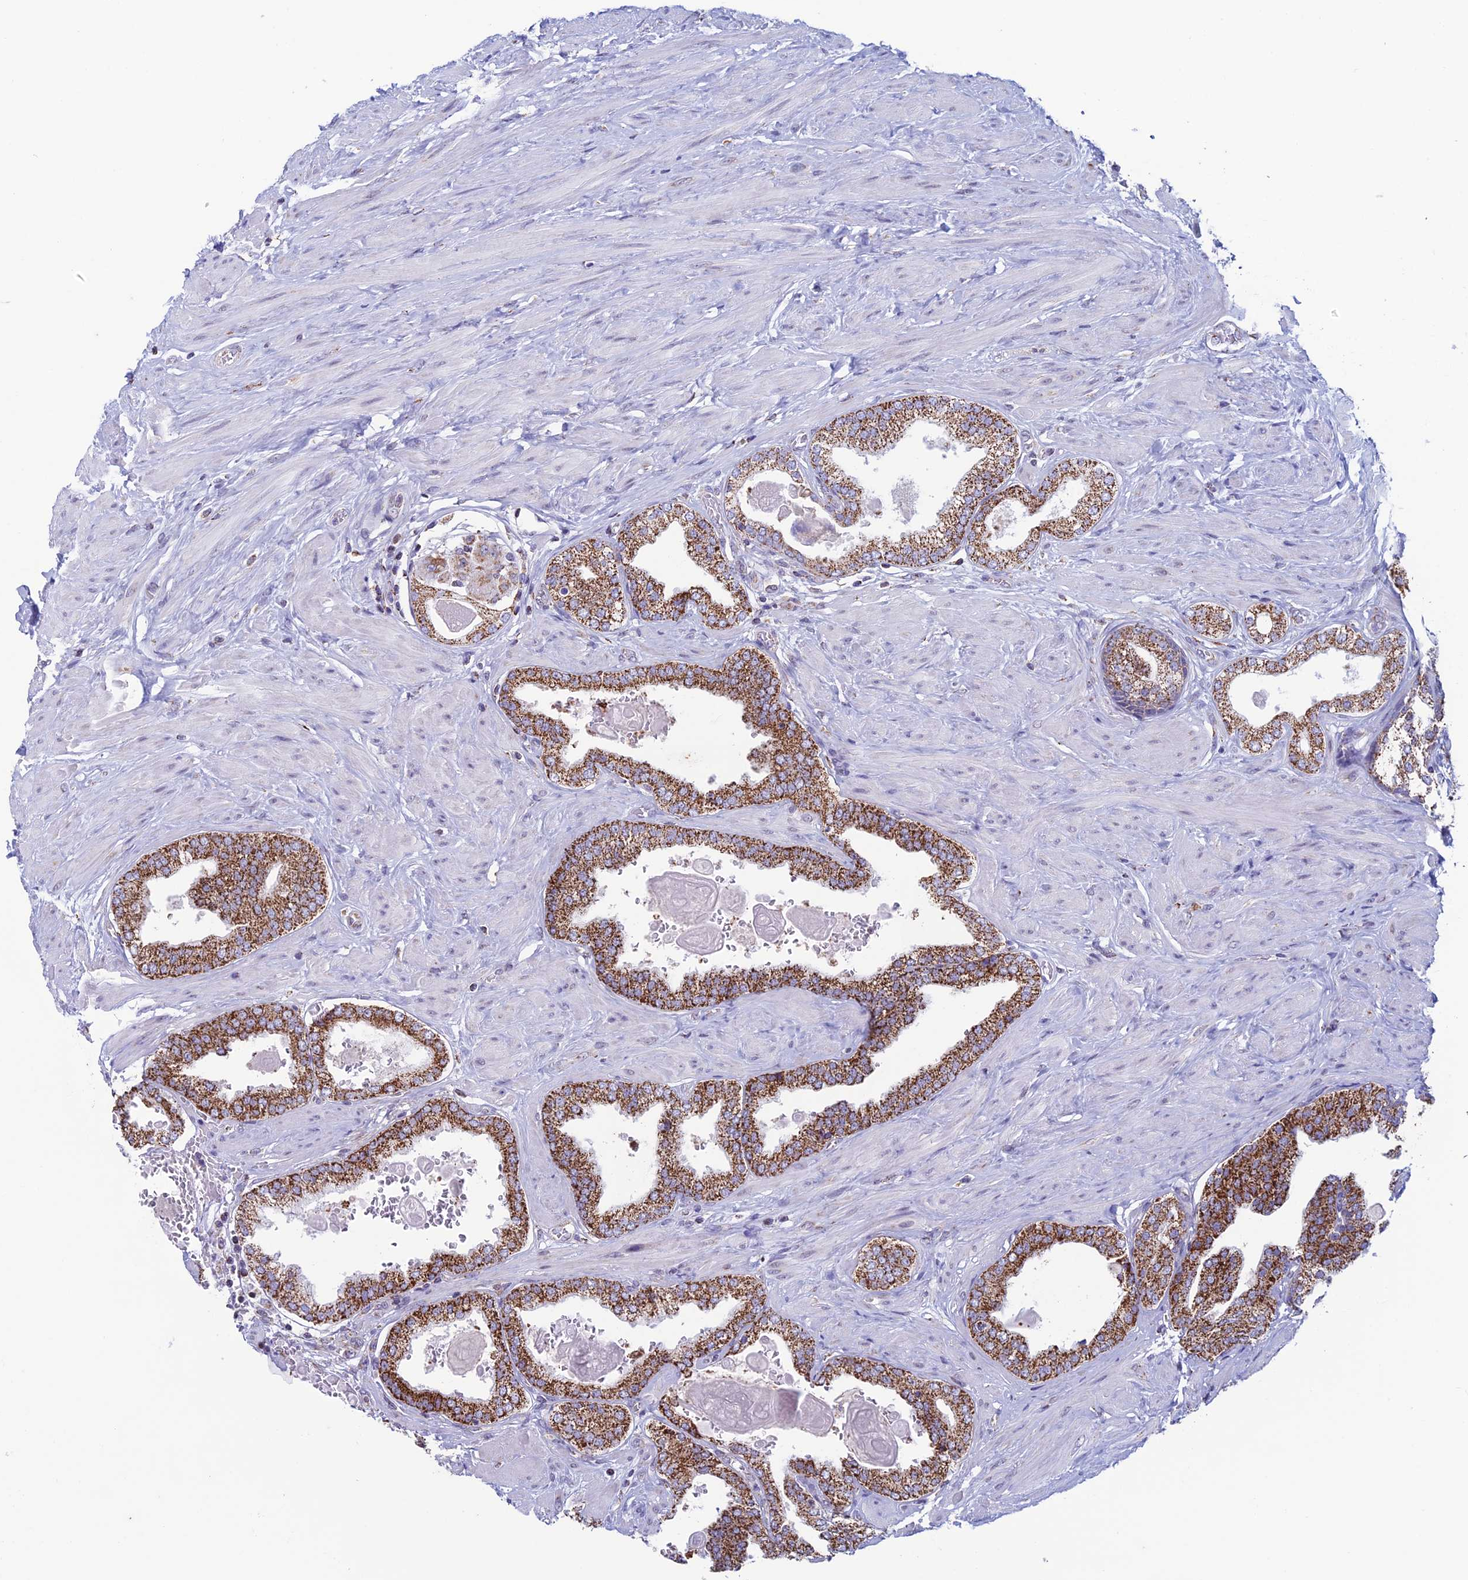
{"staining": {"intensity": "strong", "quantity": ">75%", "location": "cytoplasmic/membranous"}, "tissue": "prostate", "cell_type": "Glandular cells", "image_type": "normal", "snomed": [{"axis": "morphology", "description": "Normal tissue, NOS"}, {"axis": "topography", "description": "Prostate"}], "caption": "The histopathology image exhibits a brown stain indicating the presence of a protein in the cytoplasmic/membranous of glandular cells in prostate.", "gene": "ZNG1A", "patient": {"sex": "male", "age": 48}}